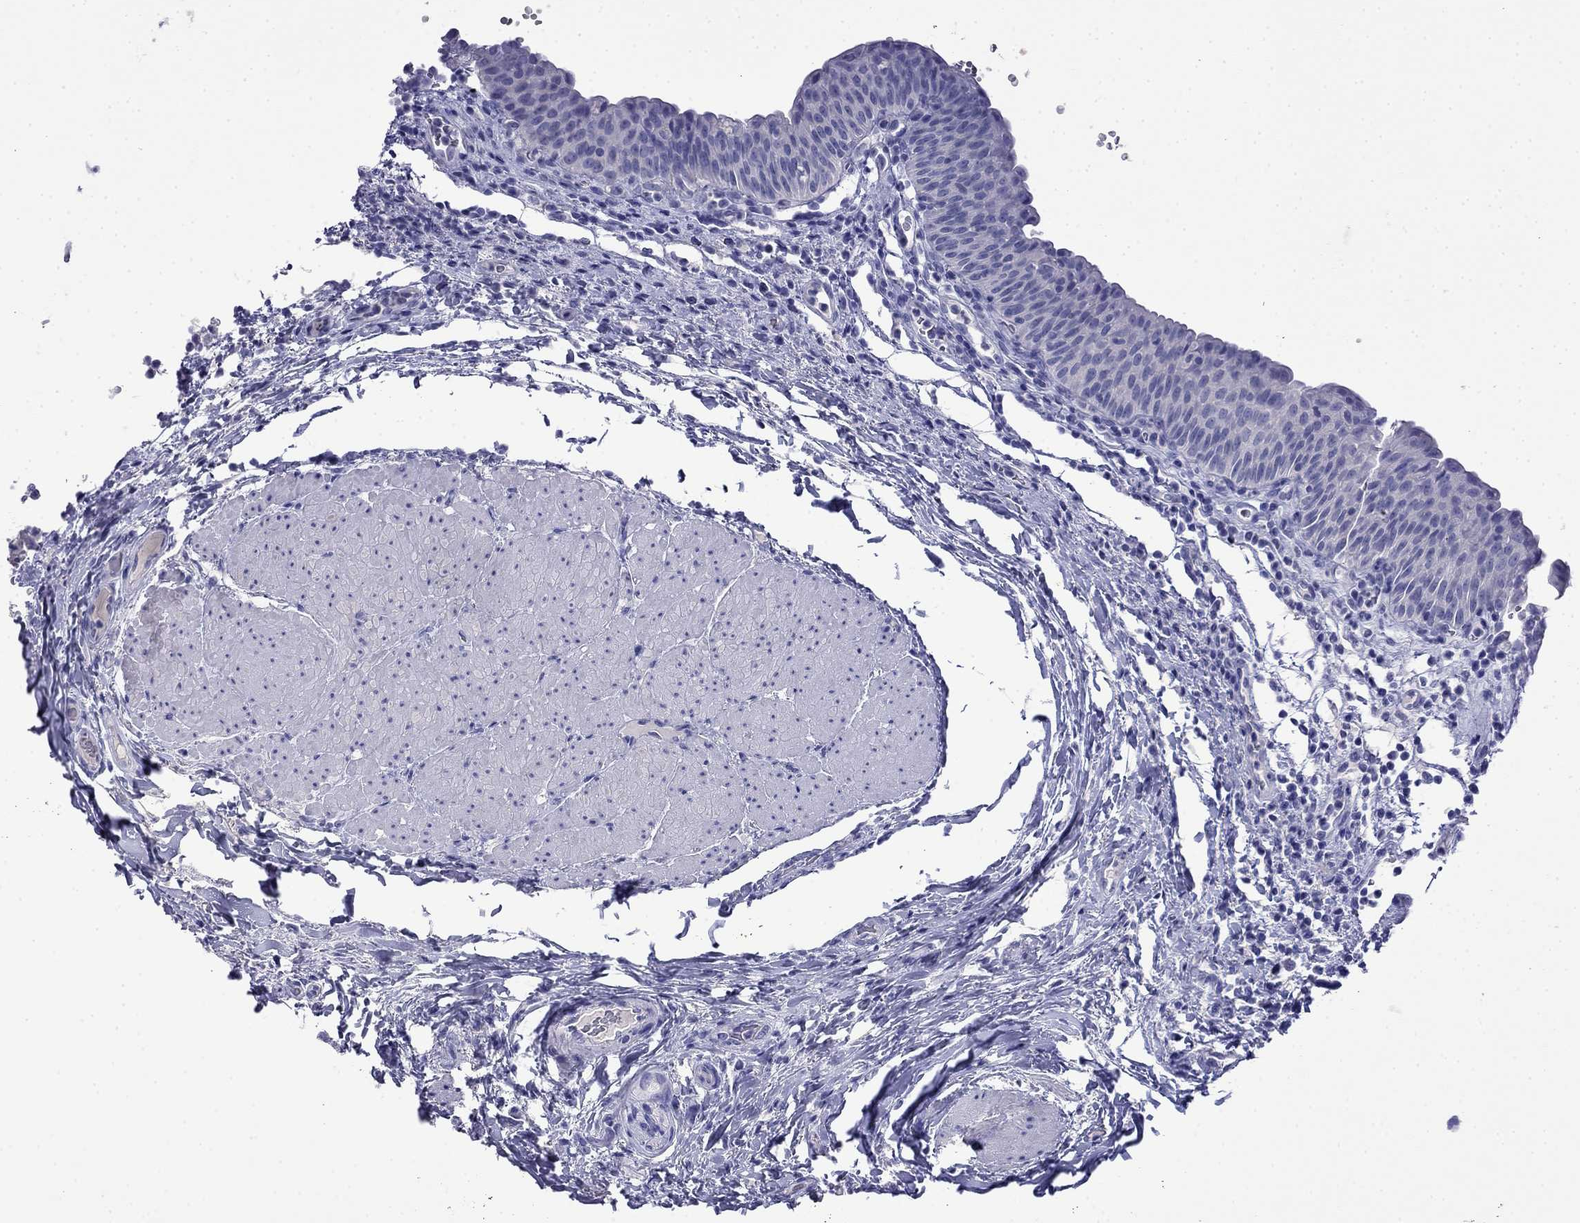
{"staining": {"intensity": "negative", "quantity": "none", "location": "none"}, "tissue": "urinary bladder", "cell_type": "Urothelial cells", "image_type": "normal", "snomed": [{"axis": "morphology", "description": "Normal tissue, NOS"}, {"axis": "topography", "description": "Urinary bladder"}], "caption": "There is no significant staining in urothelial cells of urinary bladder. (Immunohistochemistry, brightfield microscopy, high magnification).", "gene": "MYO15A", "patient": {"sex": "male", "age": 66}}